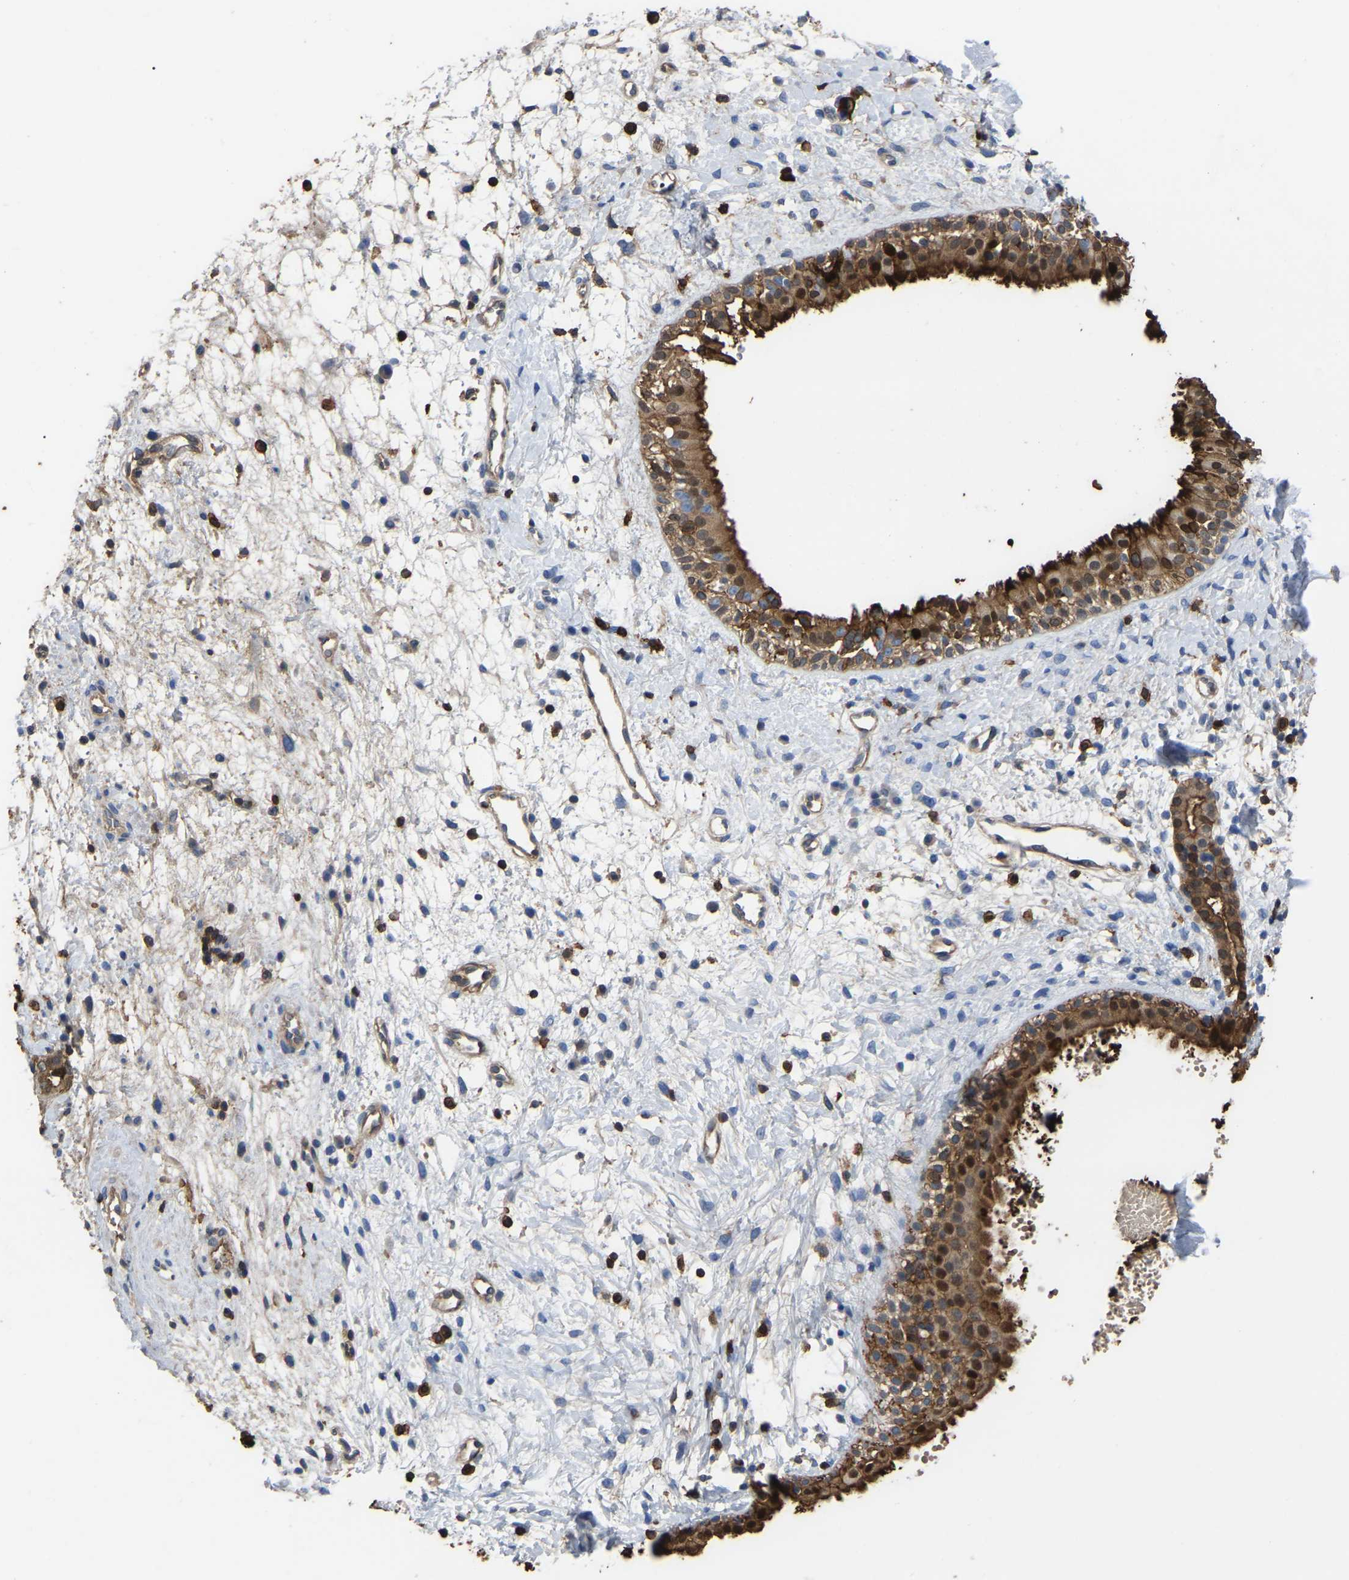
{"staining": {"intensity": "strong", "quantity": ">75%", "location": "cytoplasmic/membranous,nuclear"}, "tissue": "nasopharynx", "cell_type": "Respiratory epithelial cells", "image_type": "normal", "snomed": [{"axis": "morphology", "description": "Normal tissue, NOS"}, {"axis": "topography", "description": "Nasopharynx"}], "caption": "Protein positivity by immunohistochemistry demonstrates strong cytoplasmic/membranous,nuclear staining in approximately >75% of respiratory epithelial cells in normal nasopharynx.", "gene": "CIT", "patient": {"sex": "male", "age": 22}}